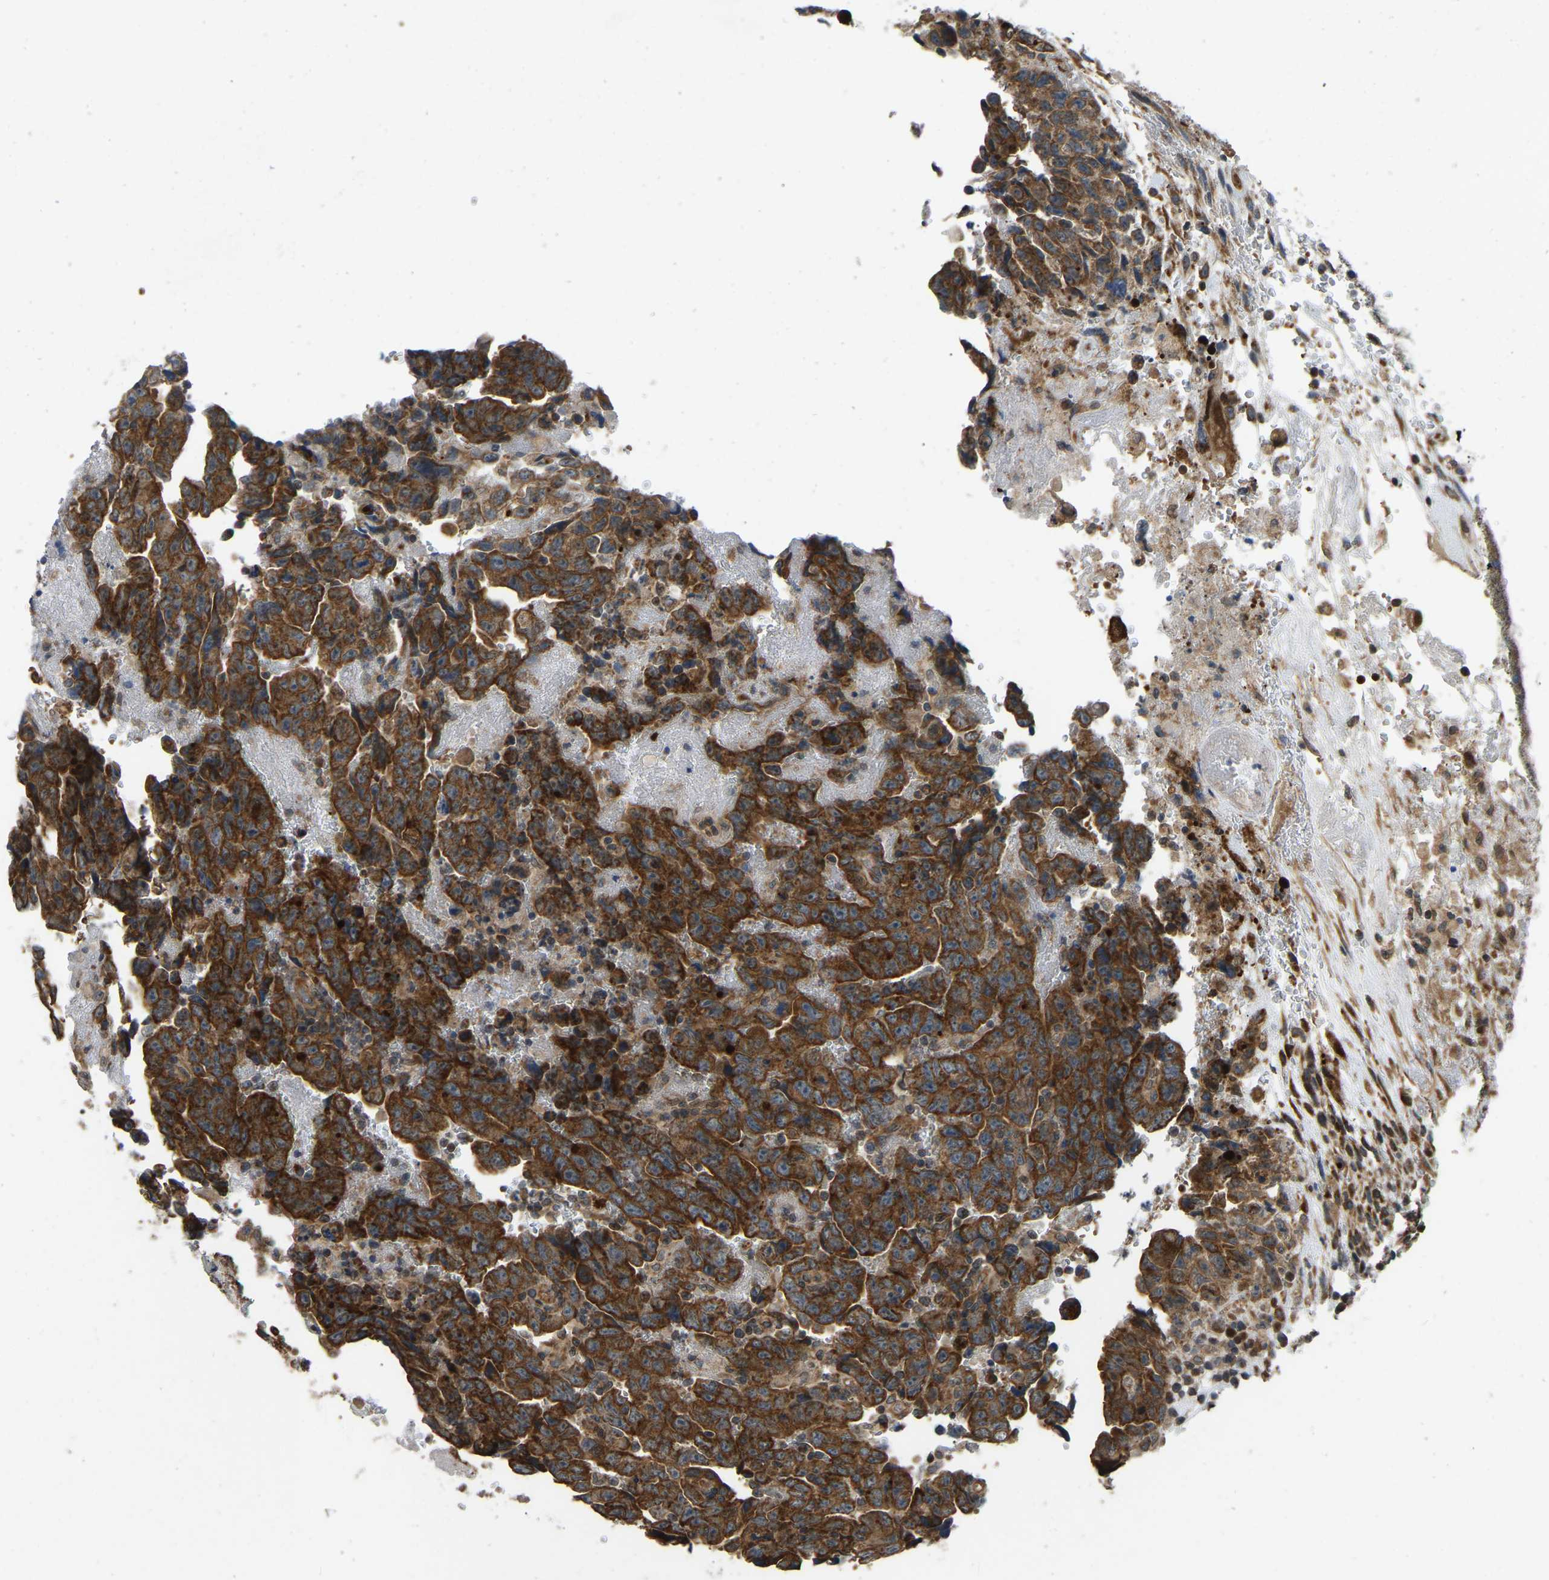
{"staining": {"intensity": "strong", "quantity": ">75%", "location": "cytoplasmic/membranous"}, "tissue": "testis cancer", "cell_type": "Tumor cells", "image_type": "cancer", "snomed": [{"axis": "morphology", "description": "Carcinoma, Embryonal, NOS"}, {"axis": "topography", "description": "Testis"}], "caption": "Immunohistochemical staining of testis cancer (embryonal carcinoma) demonstrates high levels of strong cytoplasmic/membranous protein positivity in approximately >75% of tumor cells. (brown staining indicates protein expression, while blue staining denotes nuclei).", "gene": "C21orf91", "patient": {"sex": "male", "age": 28}}